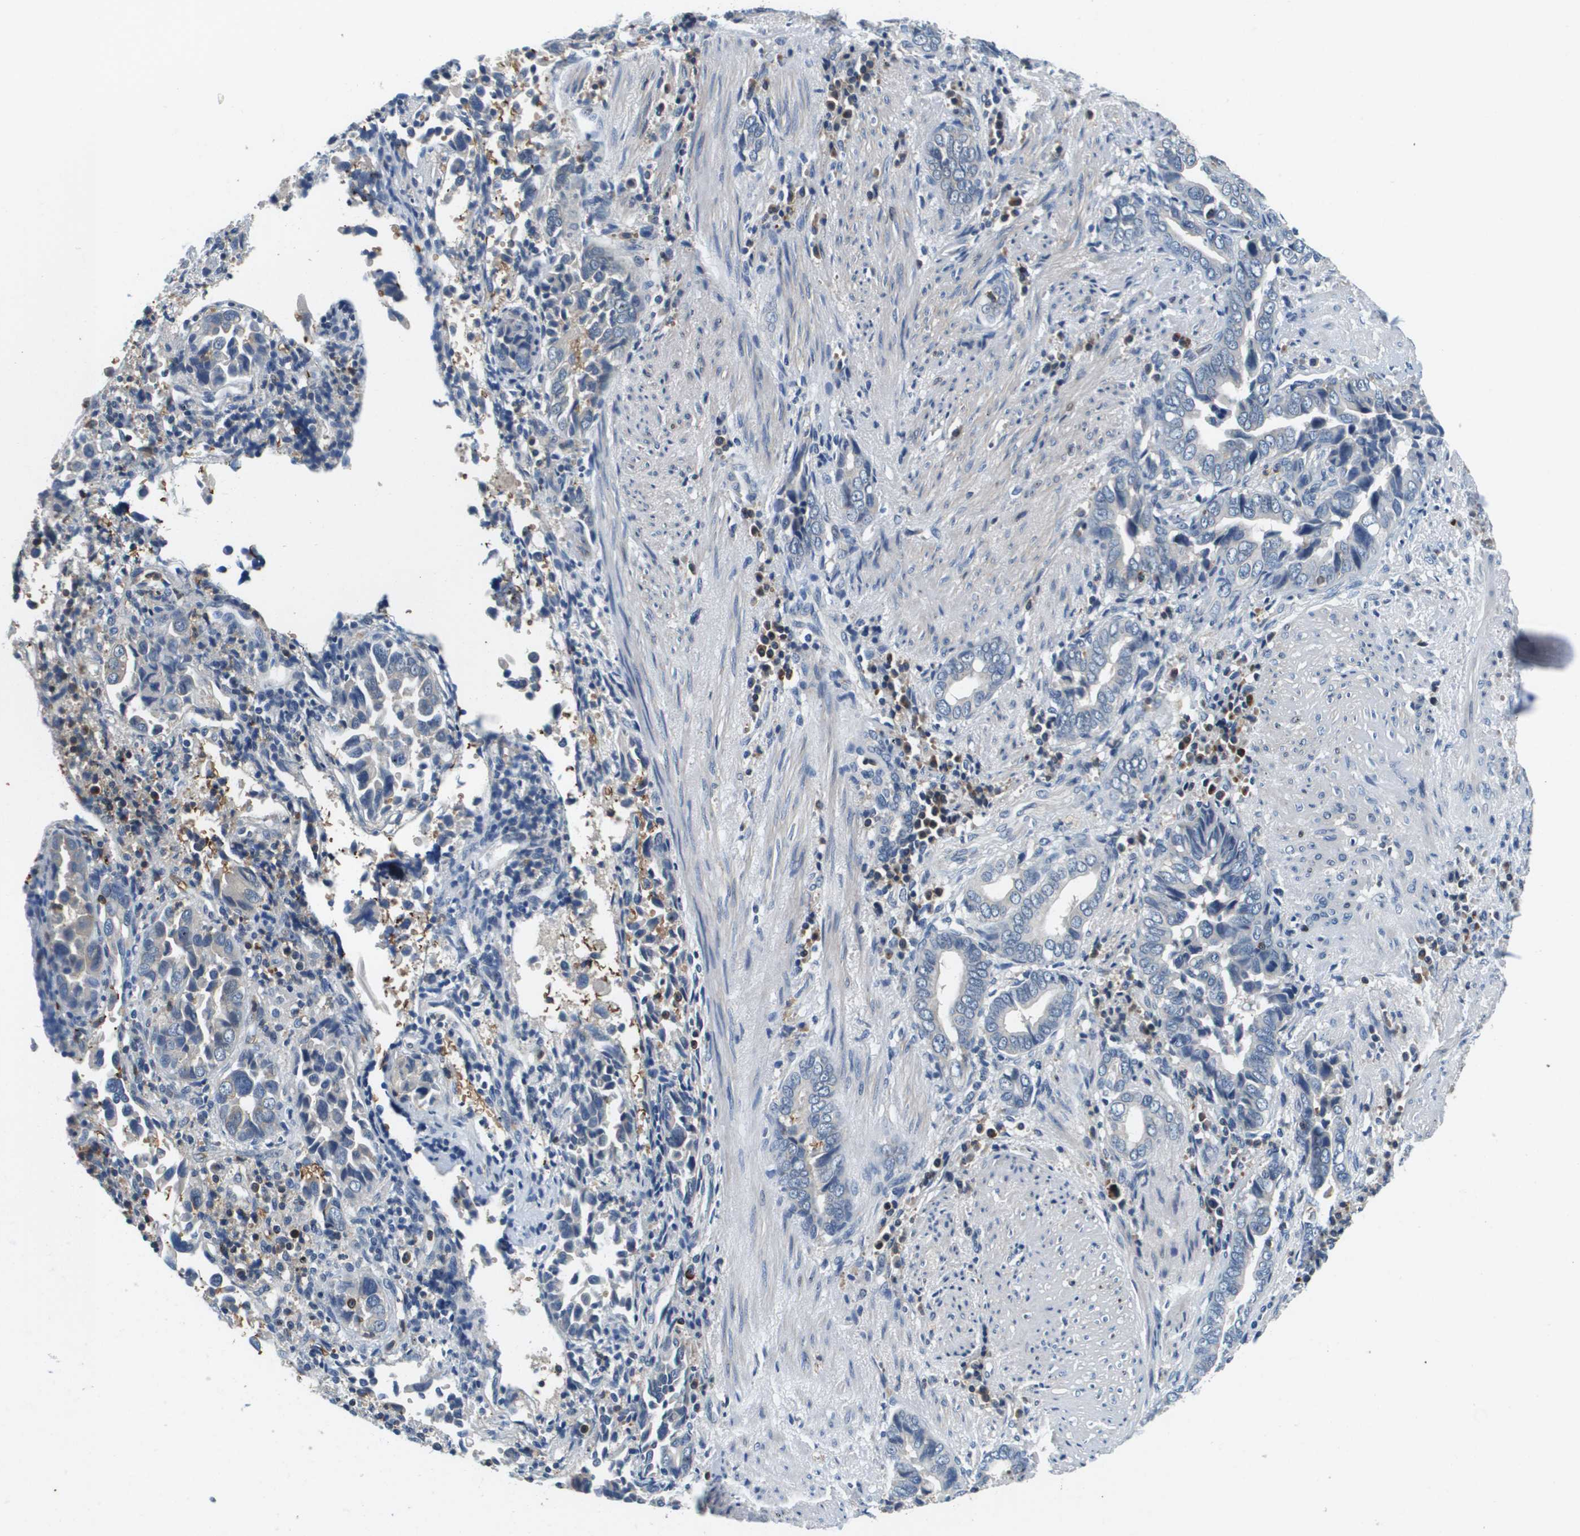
{"staining": {"intensity": "negative", "quantity": "none", "location": "none"}, "tissue": "liver cancer", "cell_type": "Tumor cells", "image_type": "cancer", "snomed": [{"axis": "morphology", "description": "Cholangiocarcinoma"}, {"axis": "topography", "description": "Liver"}], "caption": "A photomicrograph of liver cancer (cholangiocarcinoma) stained for a protein demonstrates no brown staining in tumor cells.", "gene": "KCNQ5", "patient": {"sex": "female", "age": 79}}